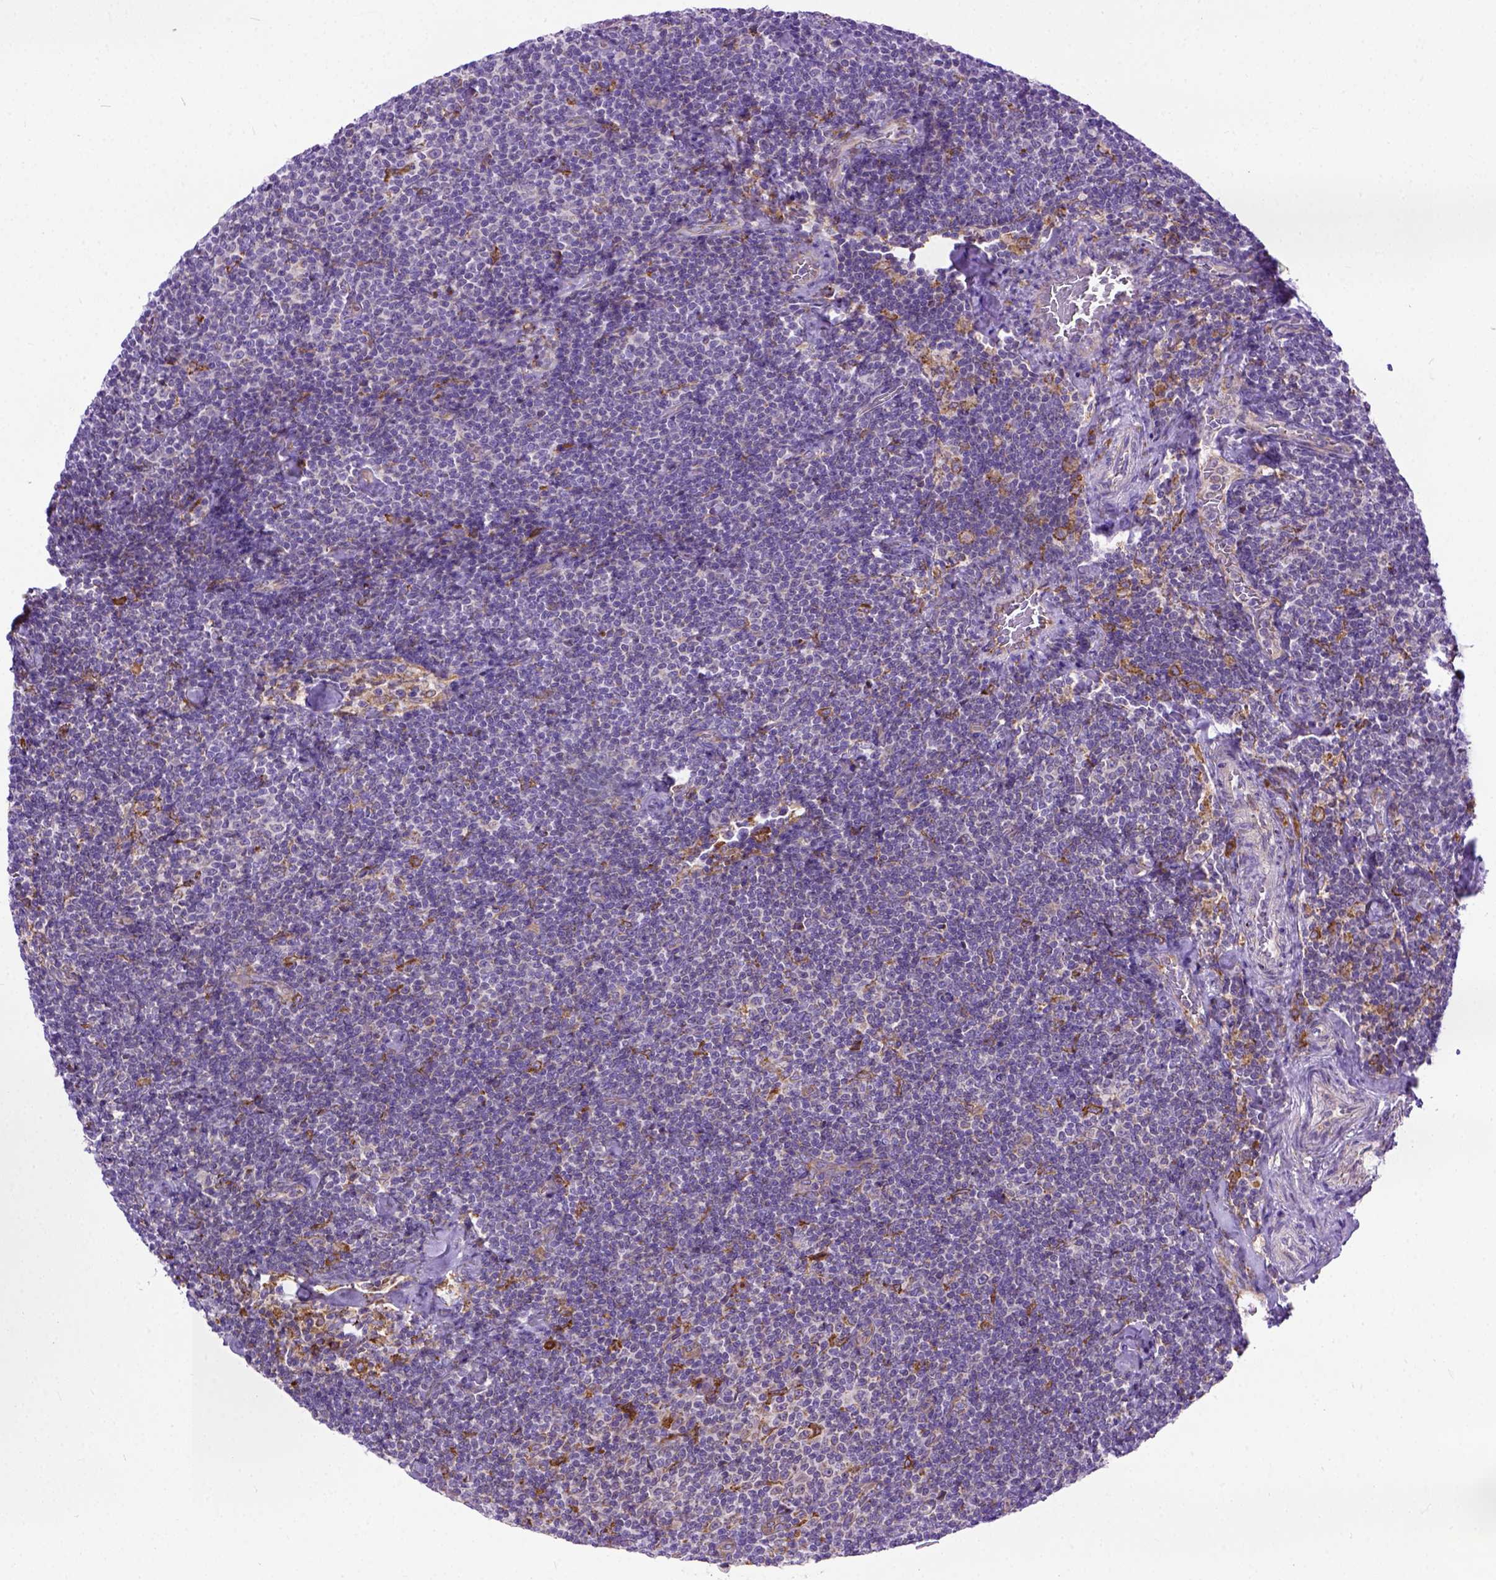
{"staining": {"intensity": "negative", "quantity": "none", "location": "none"}, "tissue": "lymphoma", "cell_type": "Tumor cells", "image_type": "cancer", "snomed": [{"axis": "morphology", "description": "Malignant lymphoma, non-Hodgkin's type, Low grade"}, {"axis": "topography", "description": "Lymph node"}], "caption": "IHC of human lymphoma displays no positivity in tumor cells. Brightfield microscopy of immunohistochemistry (IHC) stained with DAB (3,3'-diaminobenzidine) (brown) and hematoxylin (blue), captured at high magnification.", "gene": "PLK4", "patient": {"sex": "male", "age": 81}}